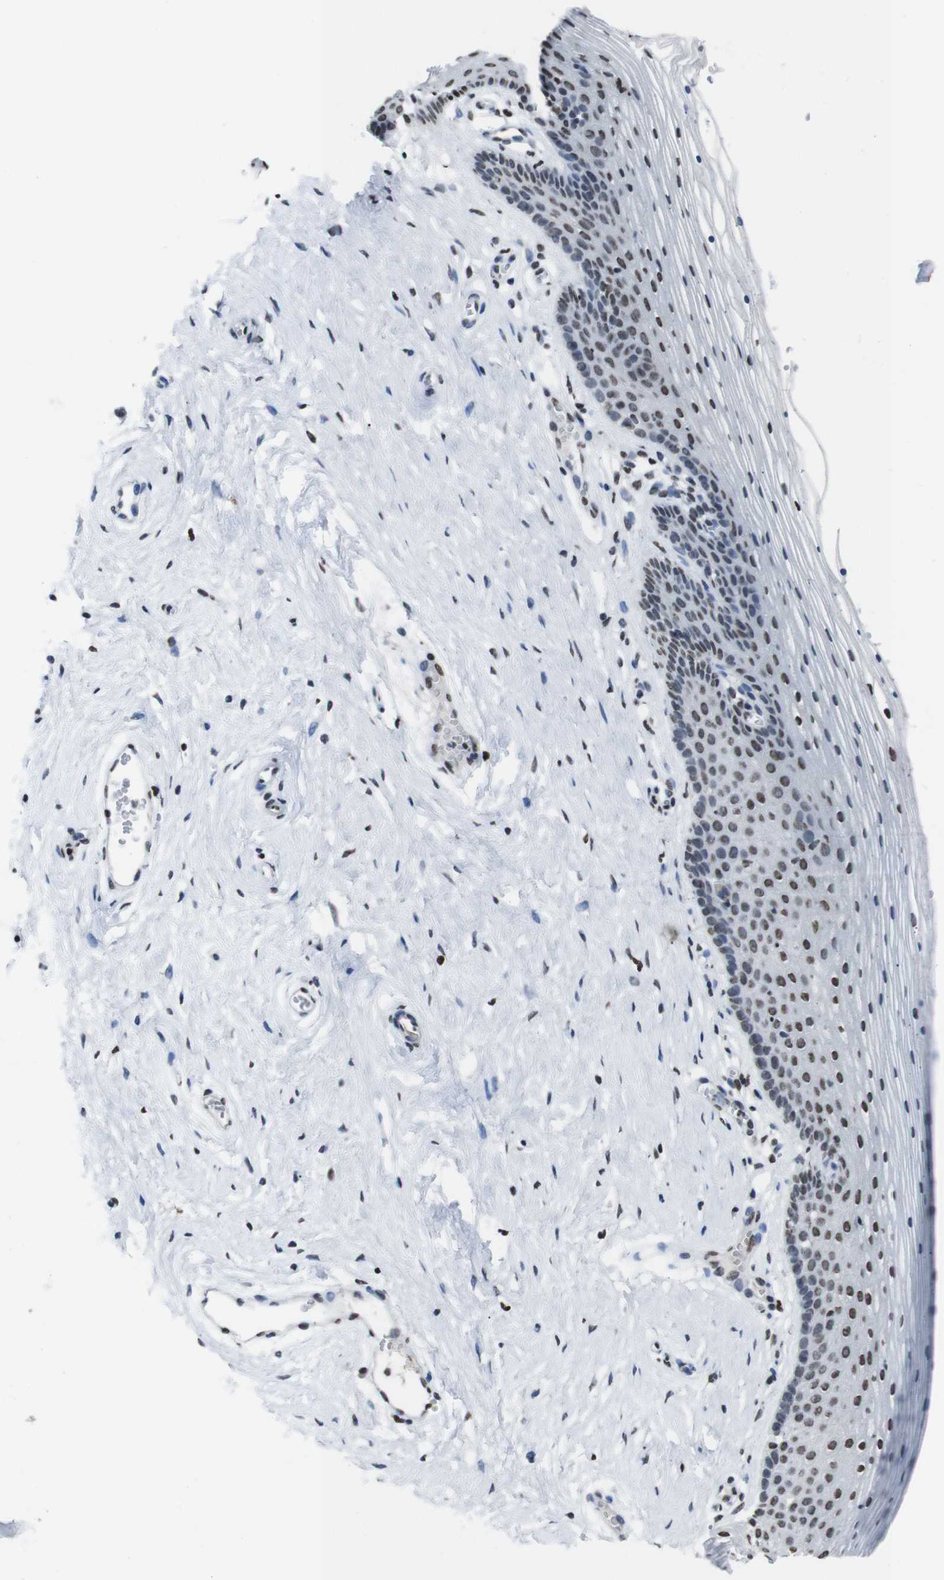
{"staining": {"intensity": "moderate", "quantity": "25%-75%", "location": "nuclear"}, "tissue": "vagina", "cell_type": "Squamous epithelial cells", "image_type": "normal", "snomed": [{"axis": "morphology", "description": "Normal tissue, NOS"}, {"axis": "topography", "description": "Vagina"}], "caption": "IHC (DAB (3,3'-diaminobenzidine)) staining of benign vagina exhibits moderate nuclear protein positivity in approximately 25%-75% of squamous epithelial cells. Nuclei are stained in blue.", "gene": "PIP4P2", "patient": {"sex": "female", "age": 32}}